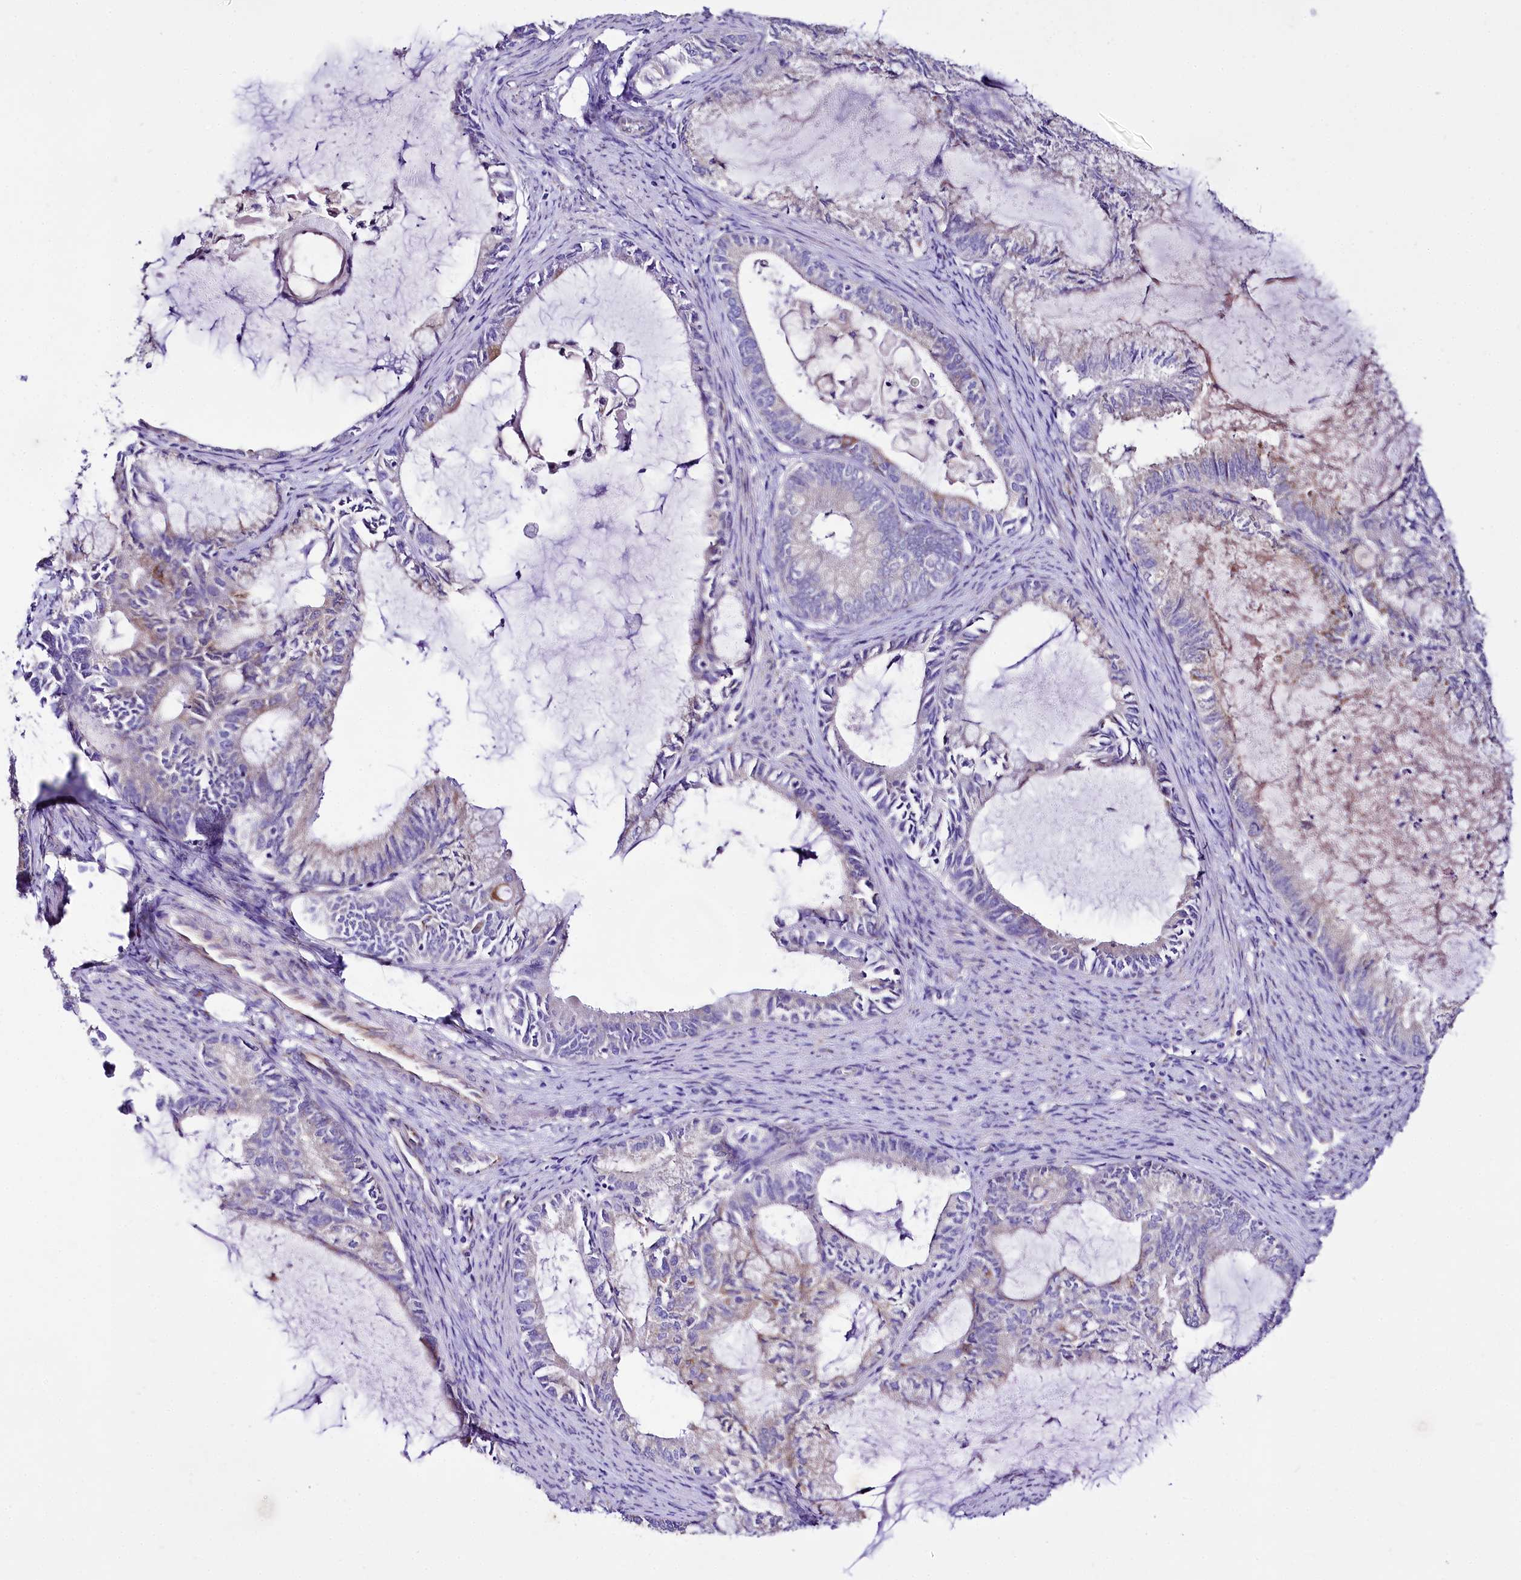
{"staining": {"intensity": "negative", "quantity": "none", "location": "none"}, "tissue": "endometrial cancer", "cell_type": "Tumor cells", "image_type": "cancer", "snomed": [{"axis": "morphology", "description": "Adenocarcinoma, NOS"}, {"axis": "topography", "description": "Endometrium"}], "caption": "Image shows no significant protein positivity in tumor cells of endometrial cancer (adenocarcinoma).", "gene": "A2ML1", "patient": {"sex": "female", "age": 86}}